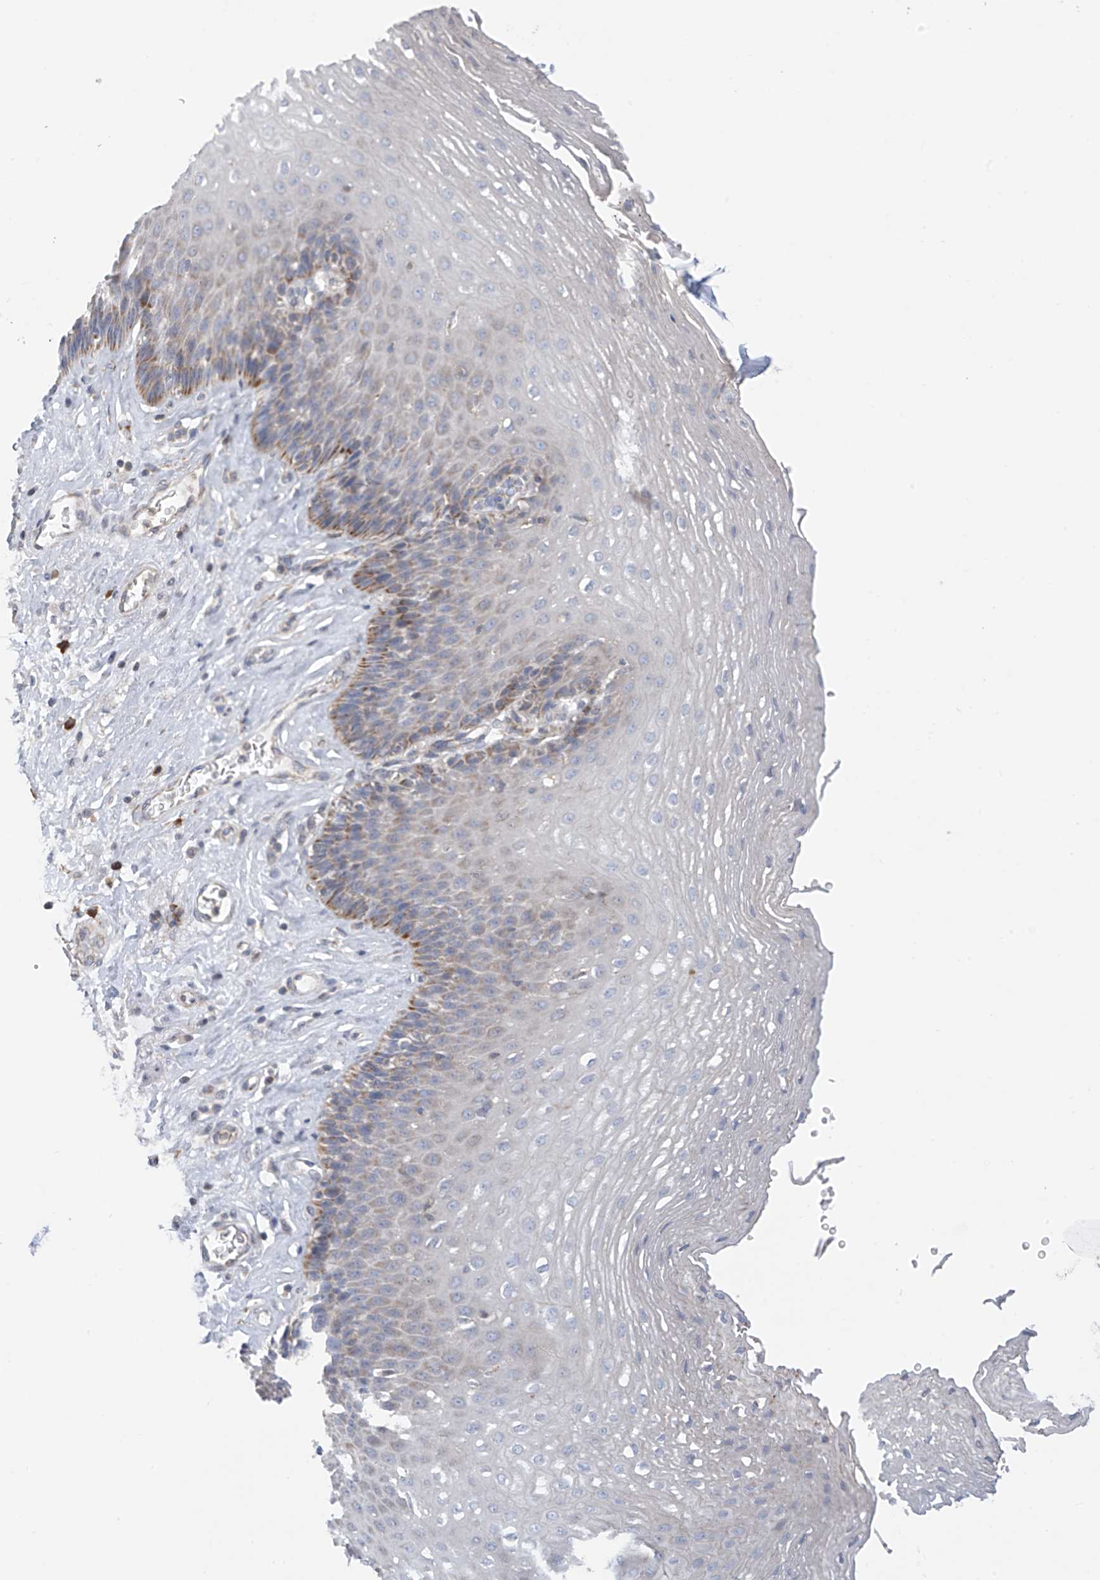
{"staining": {"intensity": "moderate", "quantity": "25%-75%", "location": "cytoplasmic/membranous"}, "tissue": "esophagus", "cell_type": "Squamous epithelial cells", "image_type": "normal", "snomed": [{"axis": "morphology", "description": "Normal tissue, NOS"}, {"axis": "topography", "description": "Esophagus"}], "caption": "Moderate cytoplasmic/membranous staining for a protein is seen in approximately 25%-75% of squamous epithelial cells of normal esophagus using immunohistochemistry (IHC).", "gene": "SLCO4A1", "patient": {"sex": "female", "age": 66}}